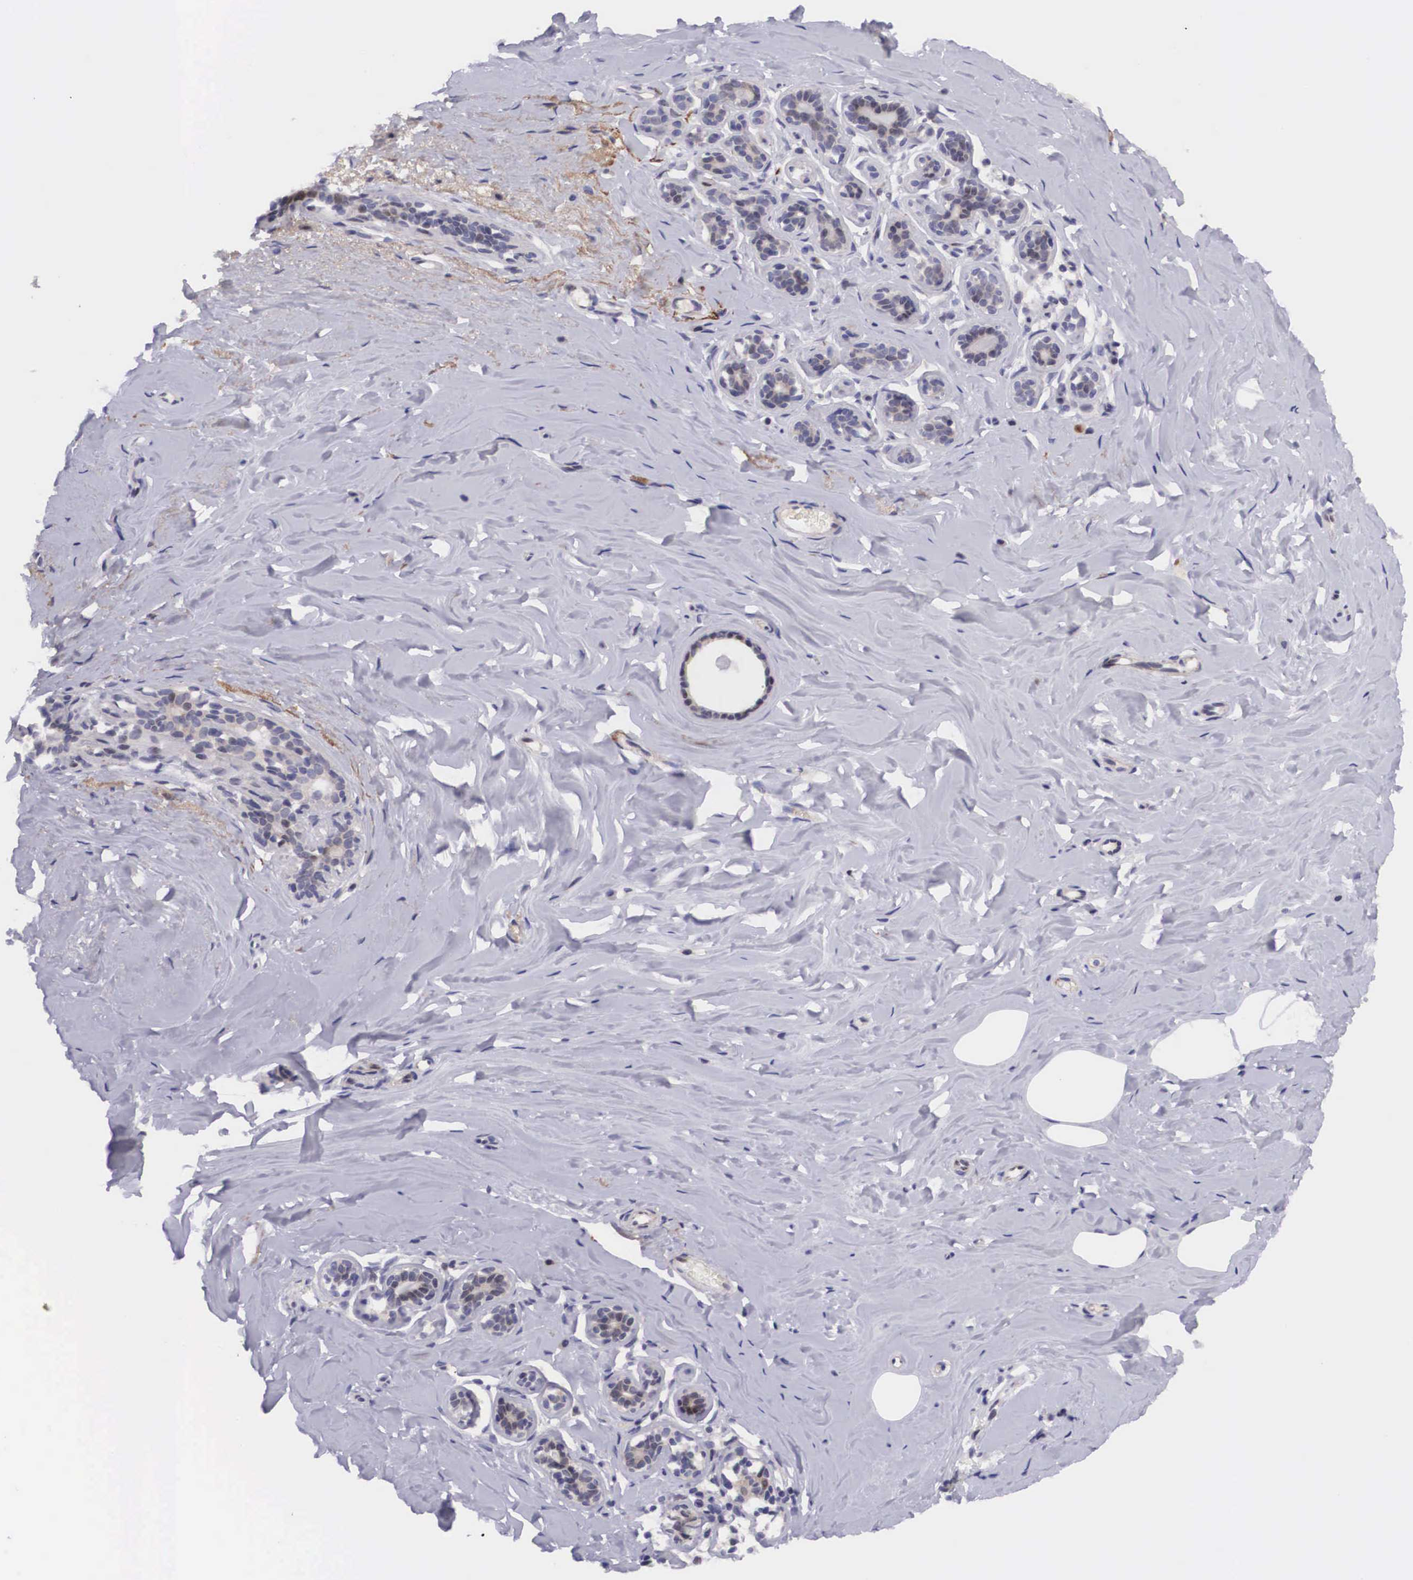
{"staining": {"intensity": "negative", "quantity": "none", "location": "none"}, "tissue": "breast", "cell_type": "Adipocytes", "image_type": "normal", "snomed": [{"axis": "morphology", "description": "Normal tissue, NOS"}, {"axis": "topography", "description": "Breast"}], "caption": "High magnification brightfield microscopy of unremarkable breast stained with DAB (3,3'-diaminobenzidine) (brown) and counterstained with hematoxylin (blue): adipocytes show no significant positivity.", "gene": "EMID1", "patient": {"sex": "female", "age": 45}}